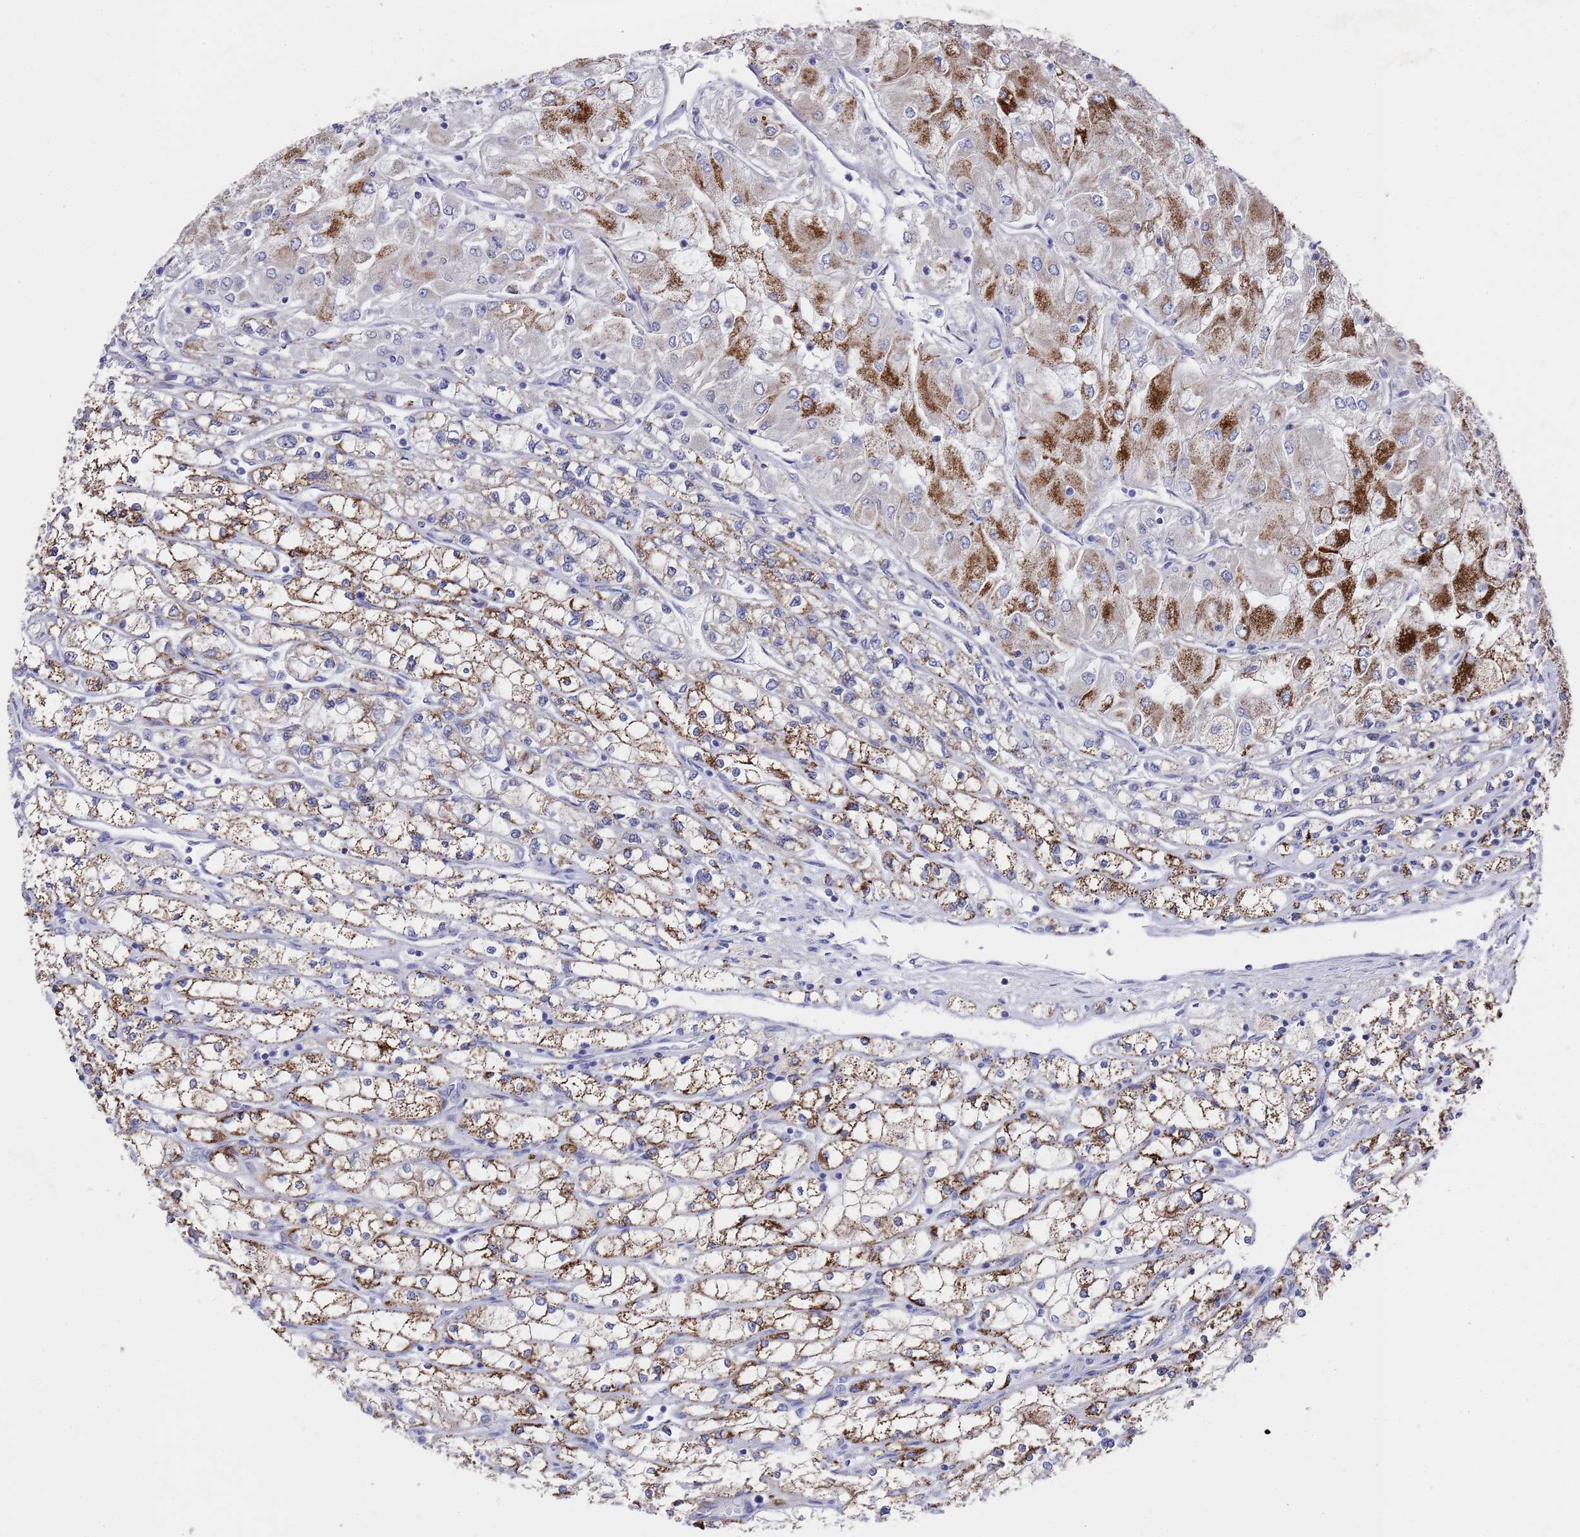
{"staining": {"intensity": "moderate", "quantity": ">75%", "location": "cytoplasmic/membranous"}, "tissue": "renal cancer", "cell_type": "Tumor cells", "image_type": "cancer", "snomed": [{"axis": "morphology", "description": "Adenocarcinoma, NOS"}, {"axis": "topography", "description": "Kidney"}], "caption": "Brown immunohistochemical staining in human renal cancer (adenocarcinoma) demonstrates moderate cytoplasmic/membranous staining in about >75% of tumor cells.", "gene": "COPS6", "patient": {"sex": "male", "age": 80}}